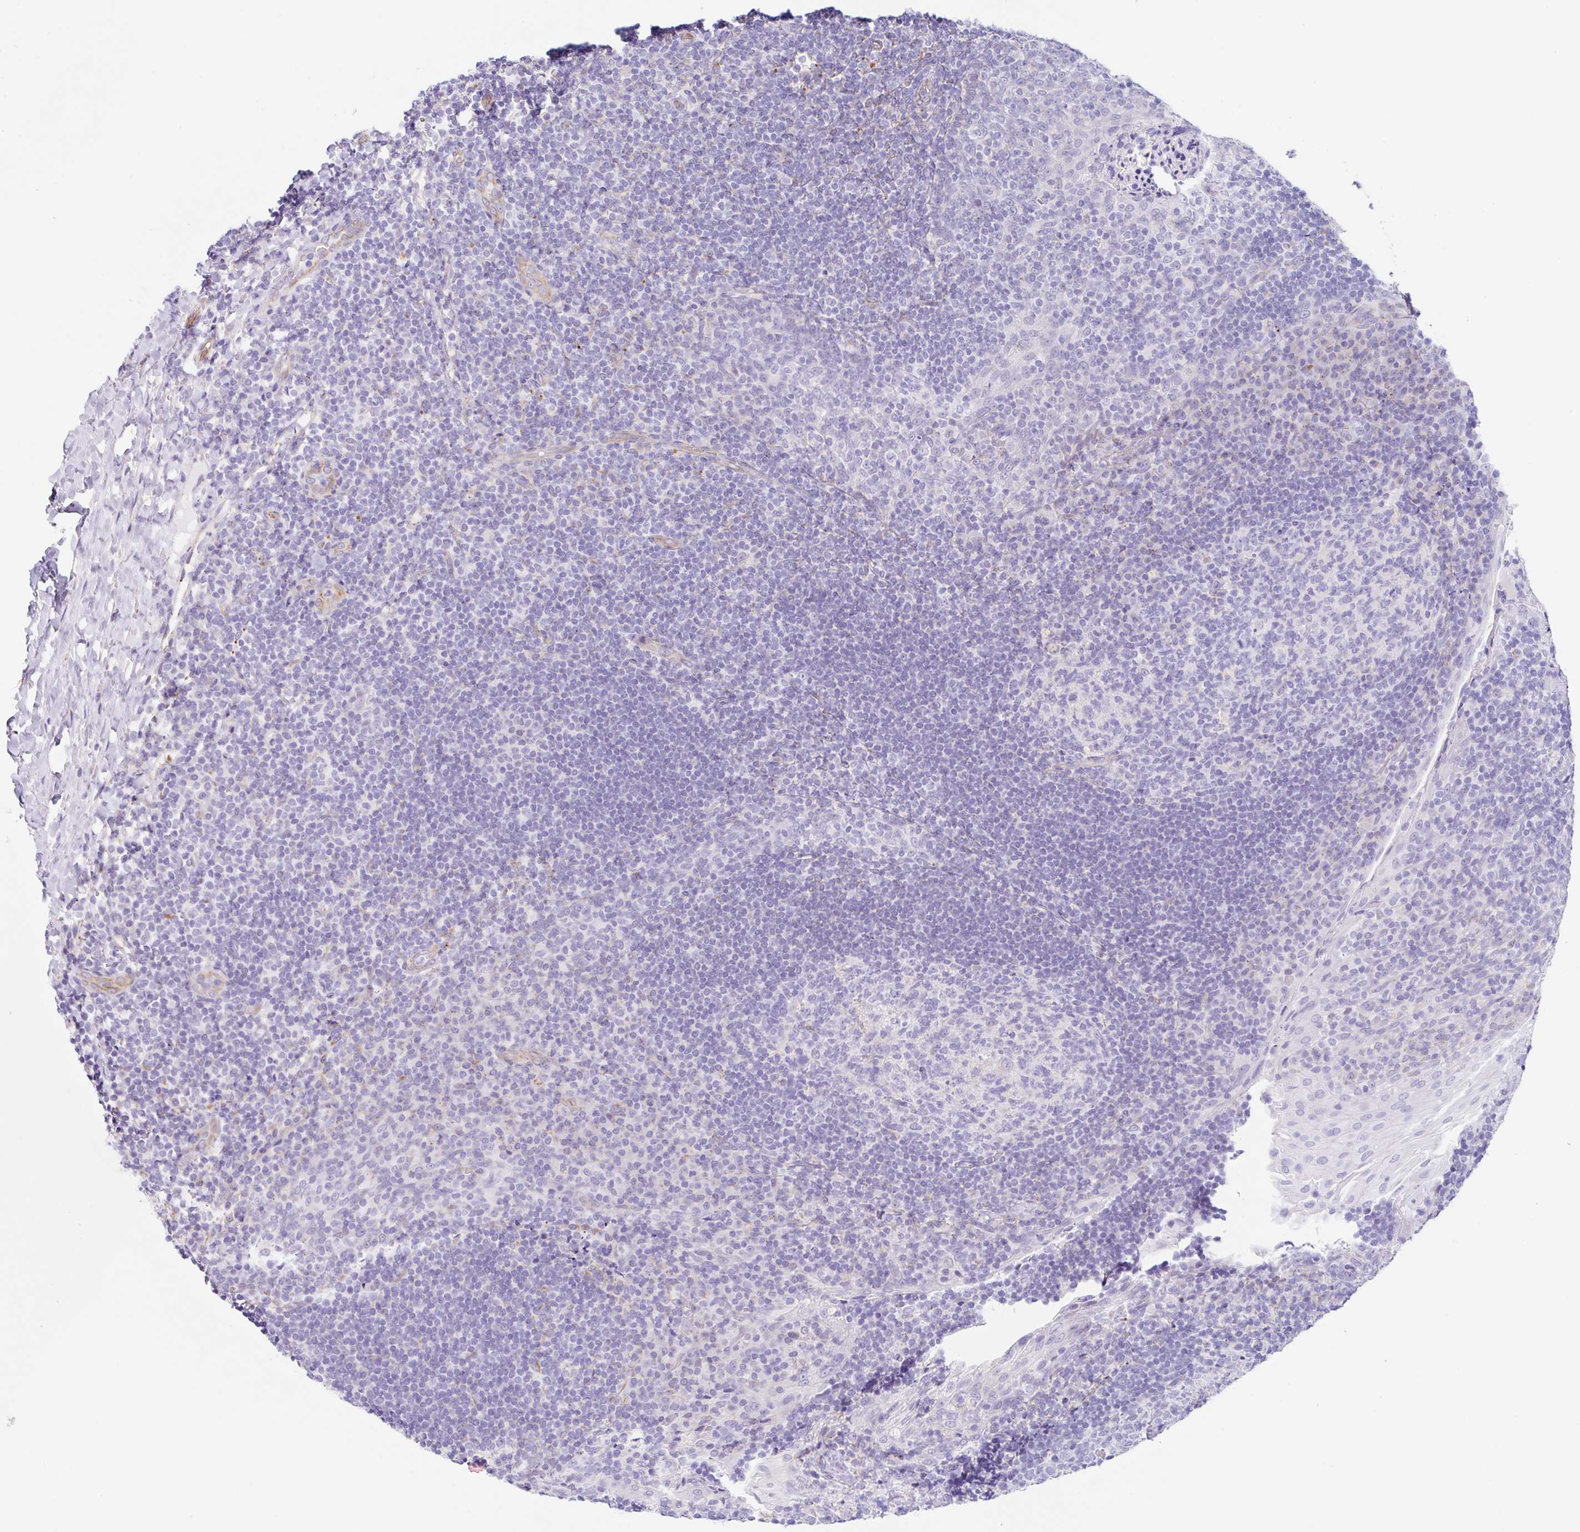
{"staining": {"intensity": "negative", "quantity": "none", "location": "none"}, "tissue": "tonsil", "cell_type": "Germinal center cells", "image_type": "normal", "snomed": [{"axis": "morphology", "description": "Normal tissue, NOS"}, {"axis": "topography", "description": "Tonsil"}], "caption": "Immunohistochemistry of unremarkable human tonsil demonstrates no staining in germinal center cells.", "gene": "DKK4", "patient": {"sex": "male", "age": 17}}